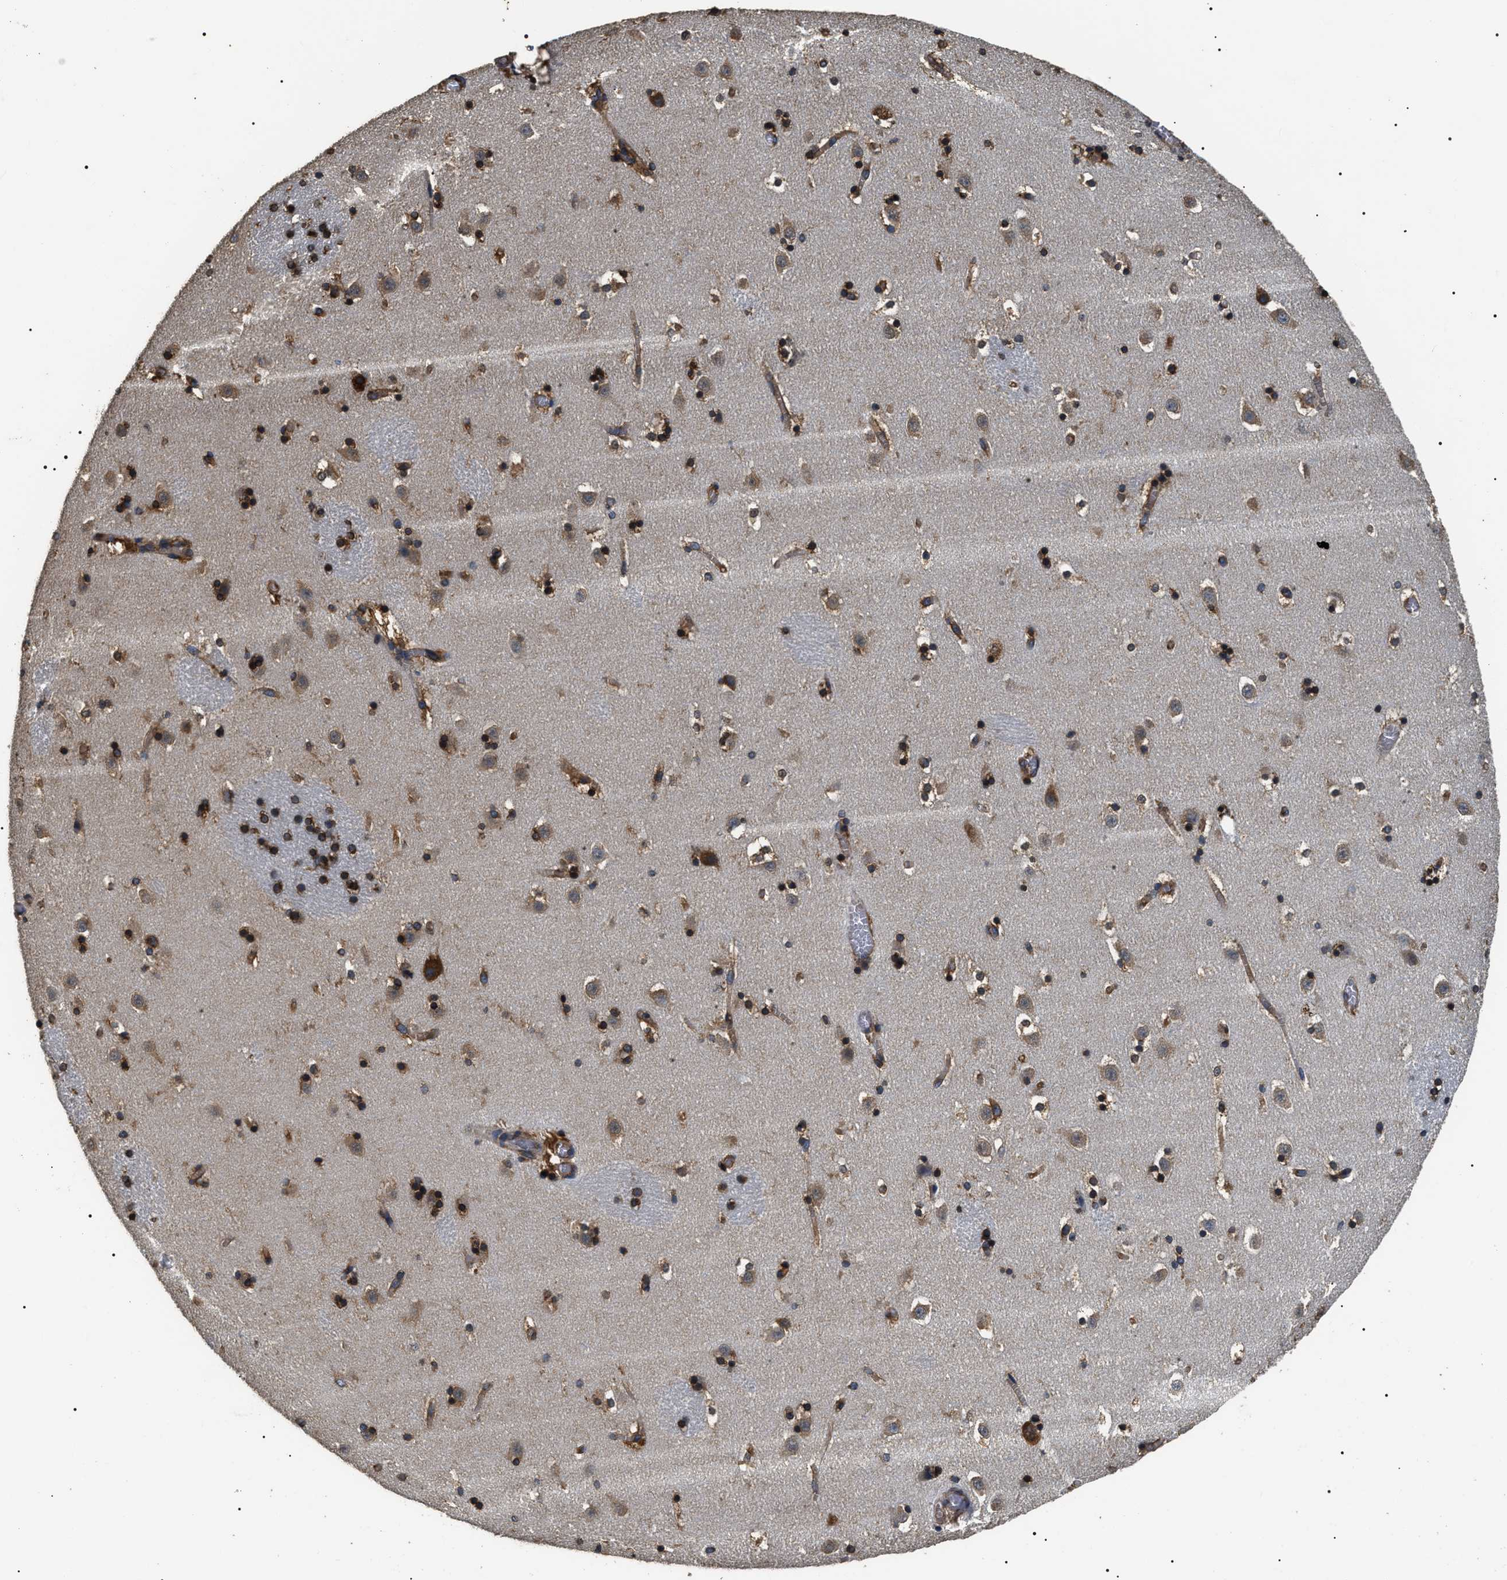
{"staining": {"intensity": "strong", "quantity": ">75%", "location": "cytoplasmic/membranous"}, "tissue": "caudate", "cell_type": "Glial cells", "image_type": "normal", "snomed": [{"axis": "morphology", "description": "Normal tissue, NOS"}, {"axis": "topography", "description": "Lateral ventricle wall"}], "caption": "Normal caudate displays strong cytoplasmic/membranous staining in approximately >75% of glial cells The protein of interest is shown in brown color, while the nuclei are stained blue..", "gene": "KTN1", "patient": {"sex": "male", "age": 45}}